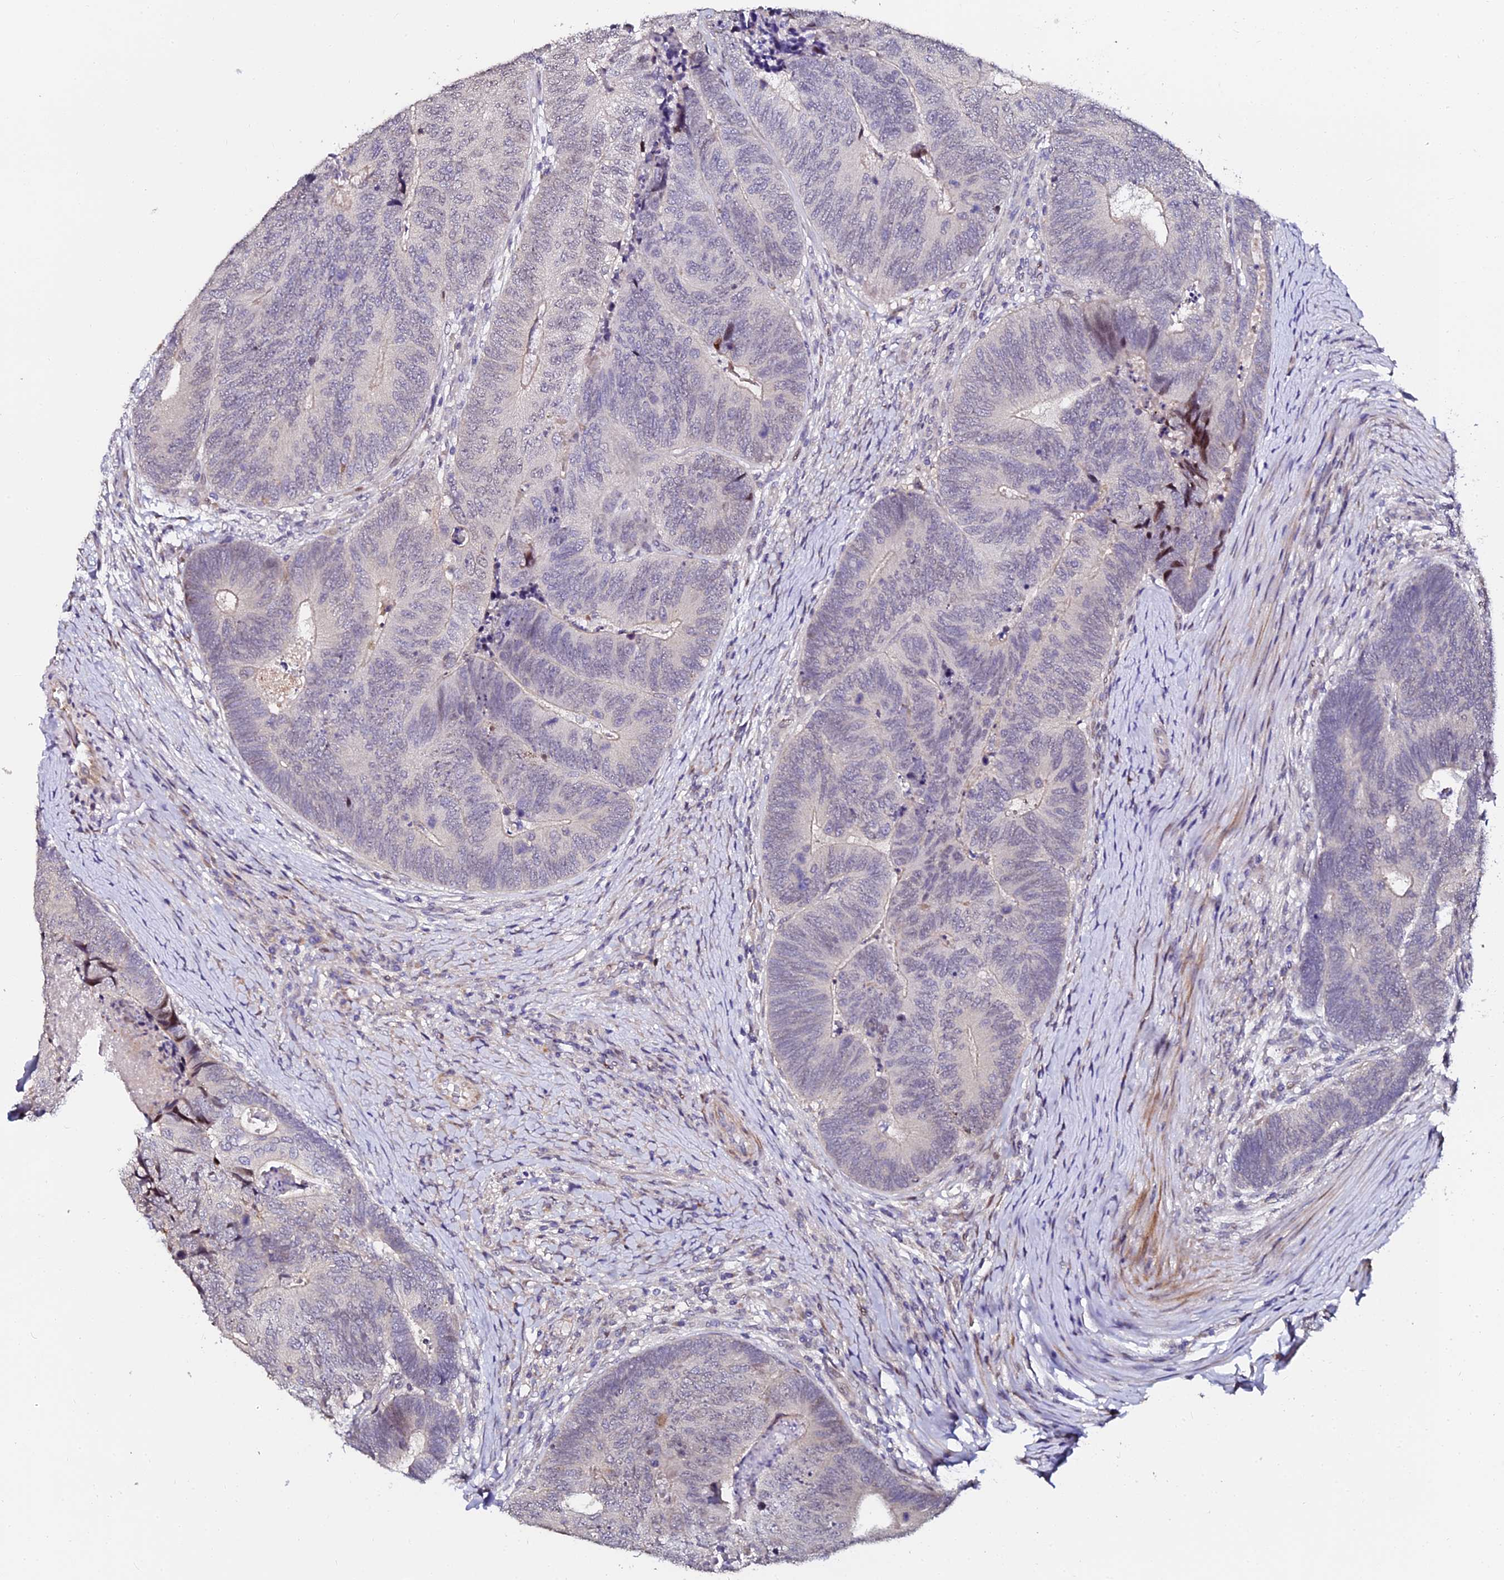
{"staining": {"intensity": "negative", "quantity": "none", "location": "none"}, "tissue": "colorectal cancer", "cell_type": "Tumor cells", "image_type": "cancer", "snomed": [{"axis": "morphology", "description": "Adenocarcinoma, NOS"}, {"axis": "topography", "description": "Colon"}], "caption": "High power microscopy image of an immunohistochemistry histopathology image of colorectal cancer (adenocarcinoma), revealing no significant positivity in tumor cells.", "gene": "GPN3", "patient": {"sex": "female", "age": 67}}